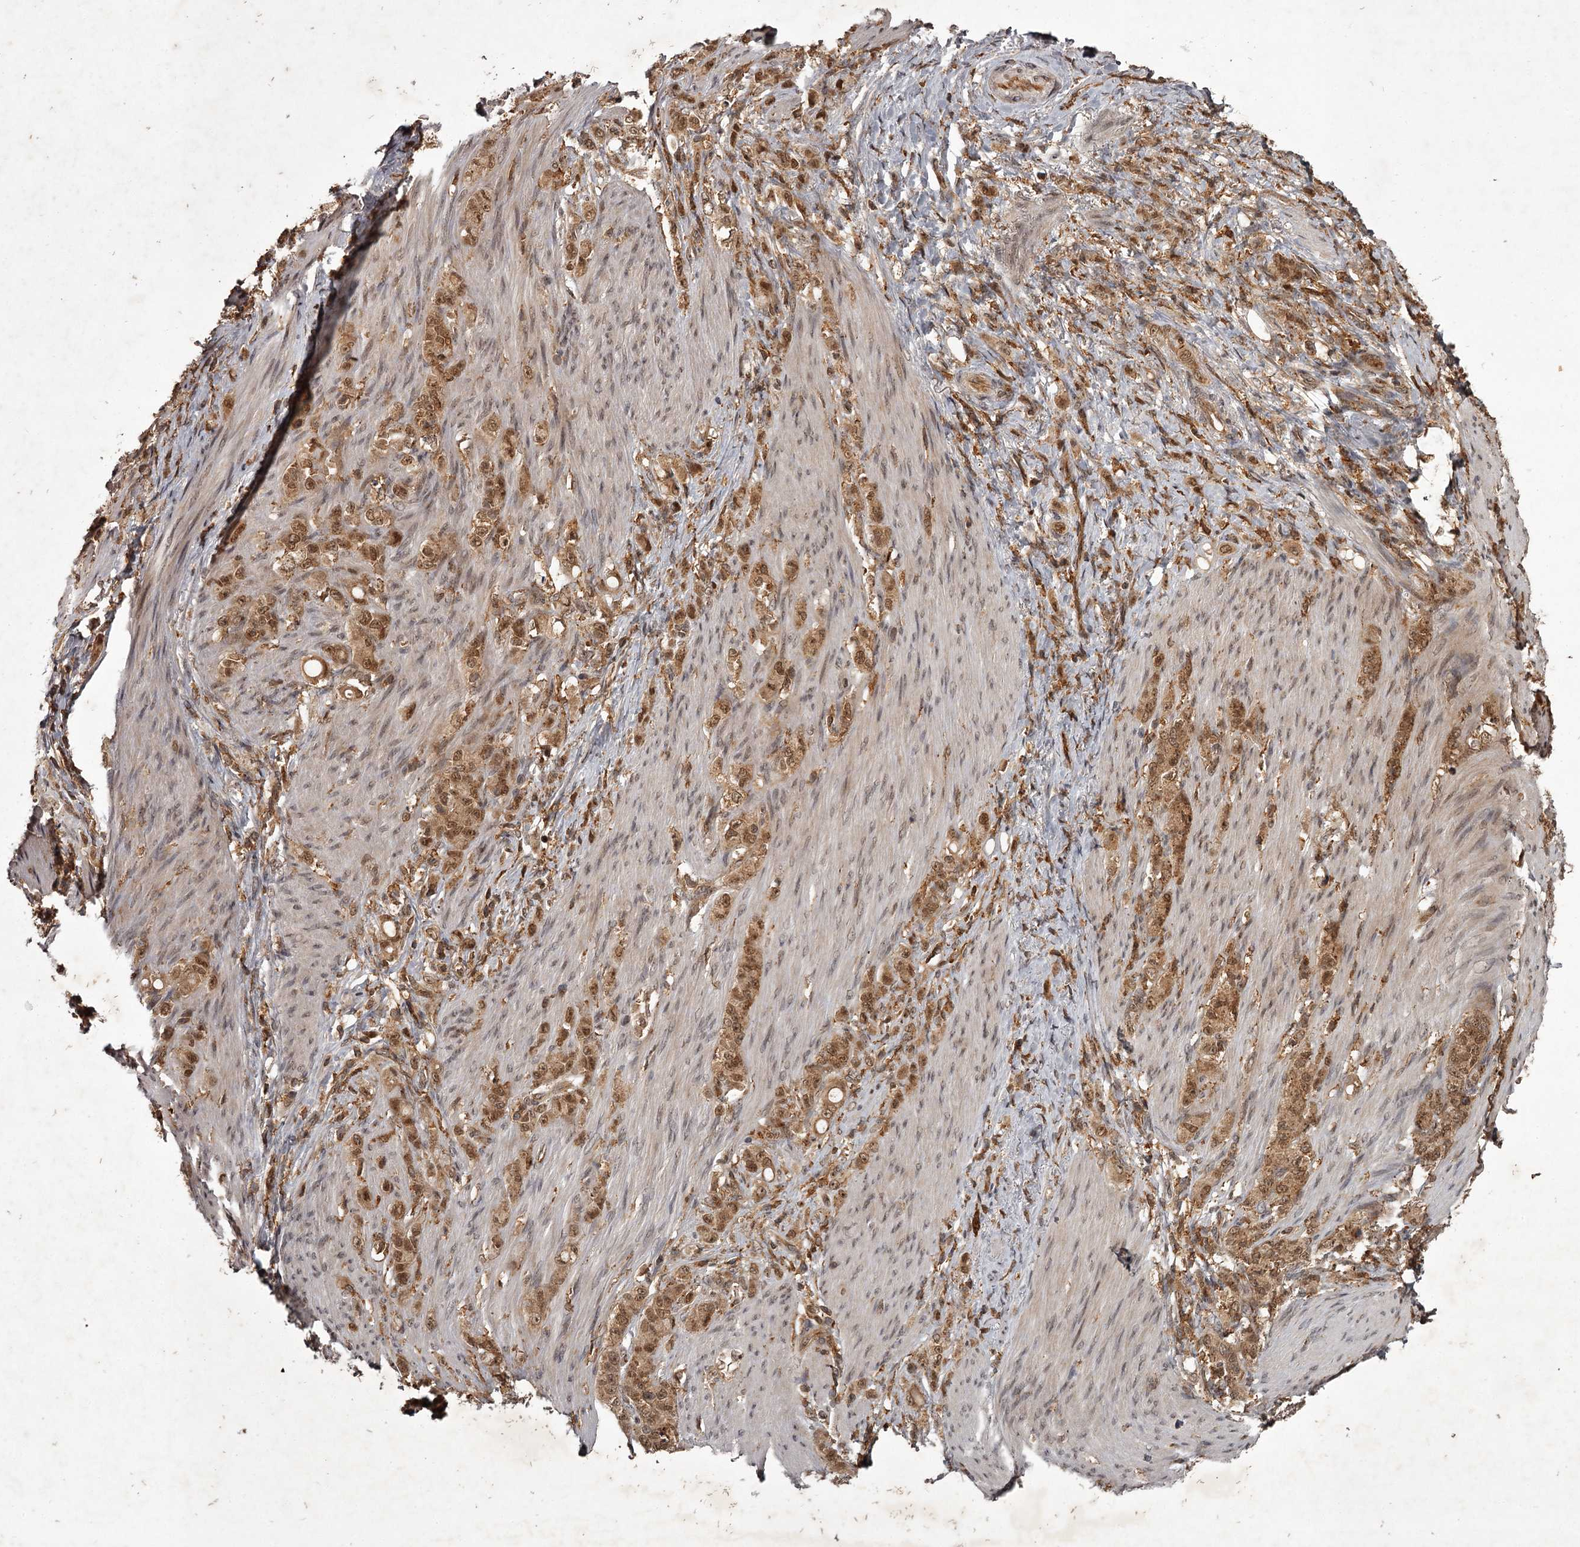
{"staining": {"intensity": "moderate", "quantity": ">75%", "location": "cytoplasmic/membranous,nuclear"}, "tissue": "stomach cancer", "cell_type": "Tumor cells", "image_type": "cancer", "snomed": [{"axis": "morphology", "description": "Adenocarcinoma, NOS"}, {"axis": "topography", "description": "Stomach"}], "caption": "This histopathology image exhibits immunohistochemistry staining of human stomach adenocarcinoma, with medium moderate cytoplasmic/membranous and nuclear expression in approximately >75% of tumor cells.", "gene": "TBC1D23", "patient": {"sex": "female", "age": 79}}